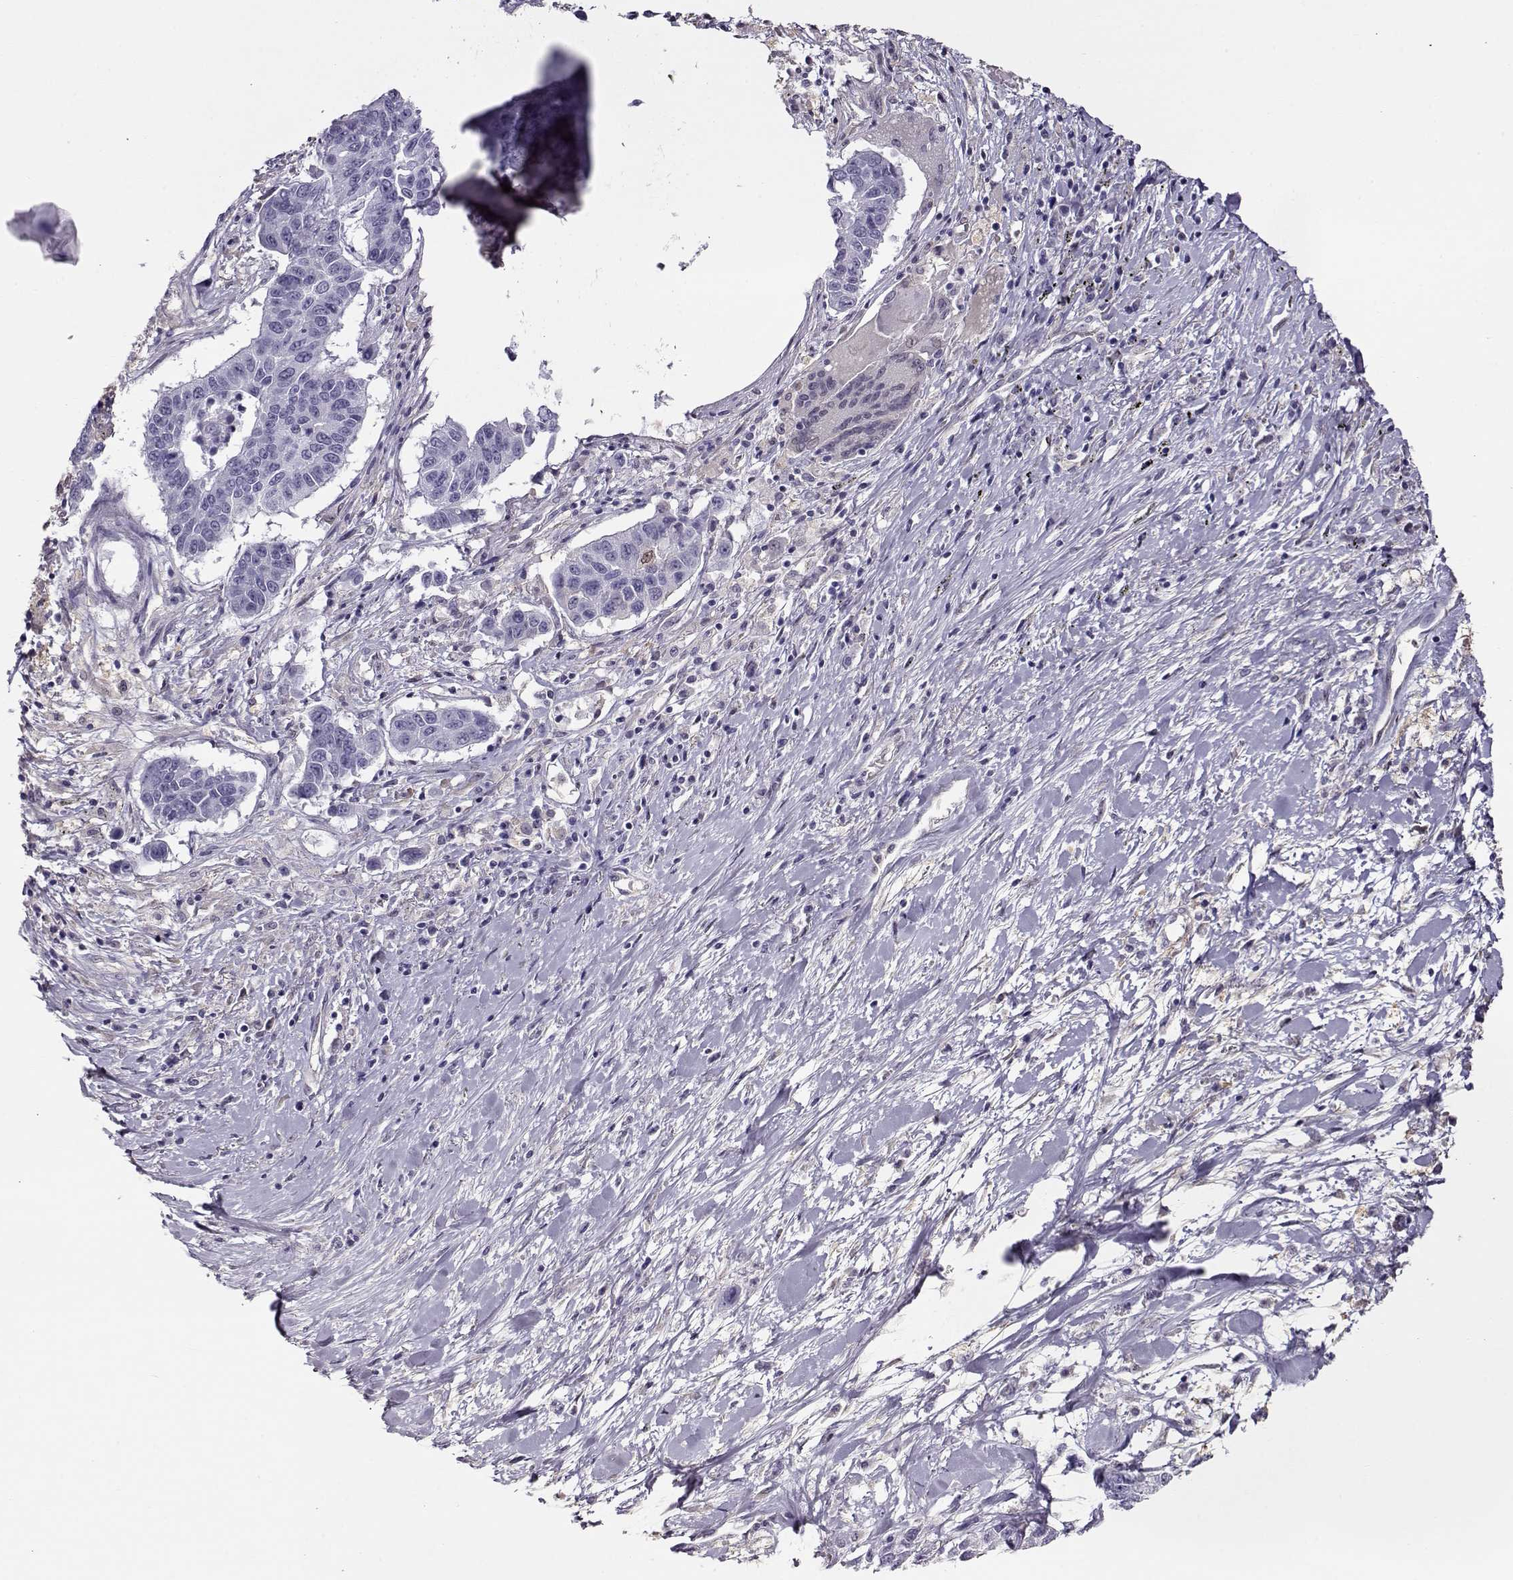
{"staining": {"intensity": "negative", "quantity": "none", "location": "none"}, "tissue": "lung cancer", "cell_type": "Tumor cells", "image_type": "cancer", "snomed": [{"axis": "morphology", "description": "Squamous cell carcinoma, NOS"}, {"axis": "topography", "description": "Lung"}], "caption": "DAB (3,3'-diaminobenzidine) immunohistochemical staining of squamous cell carcinoma (lung) shows no significant staining in tumor cells.", "gene": "CCR8", "patient": {"sex": "male", "age": 73}}